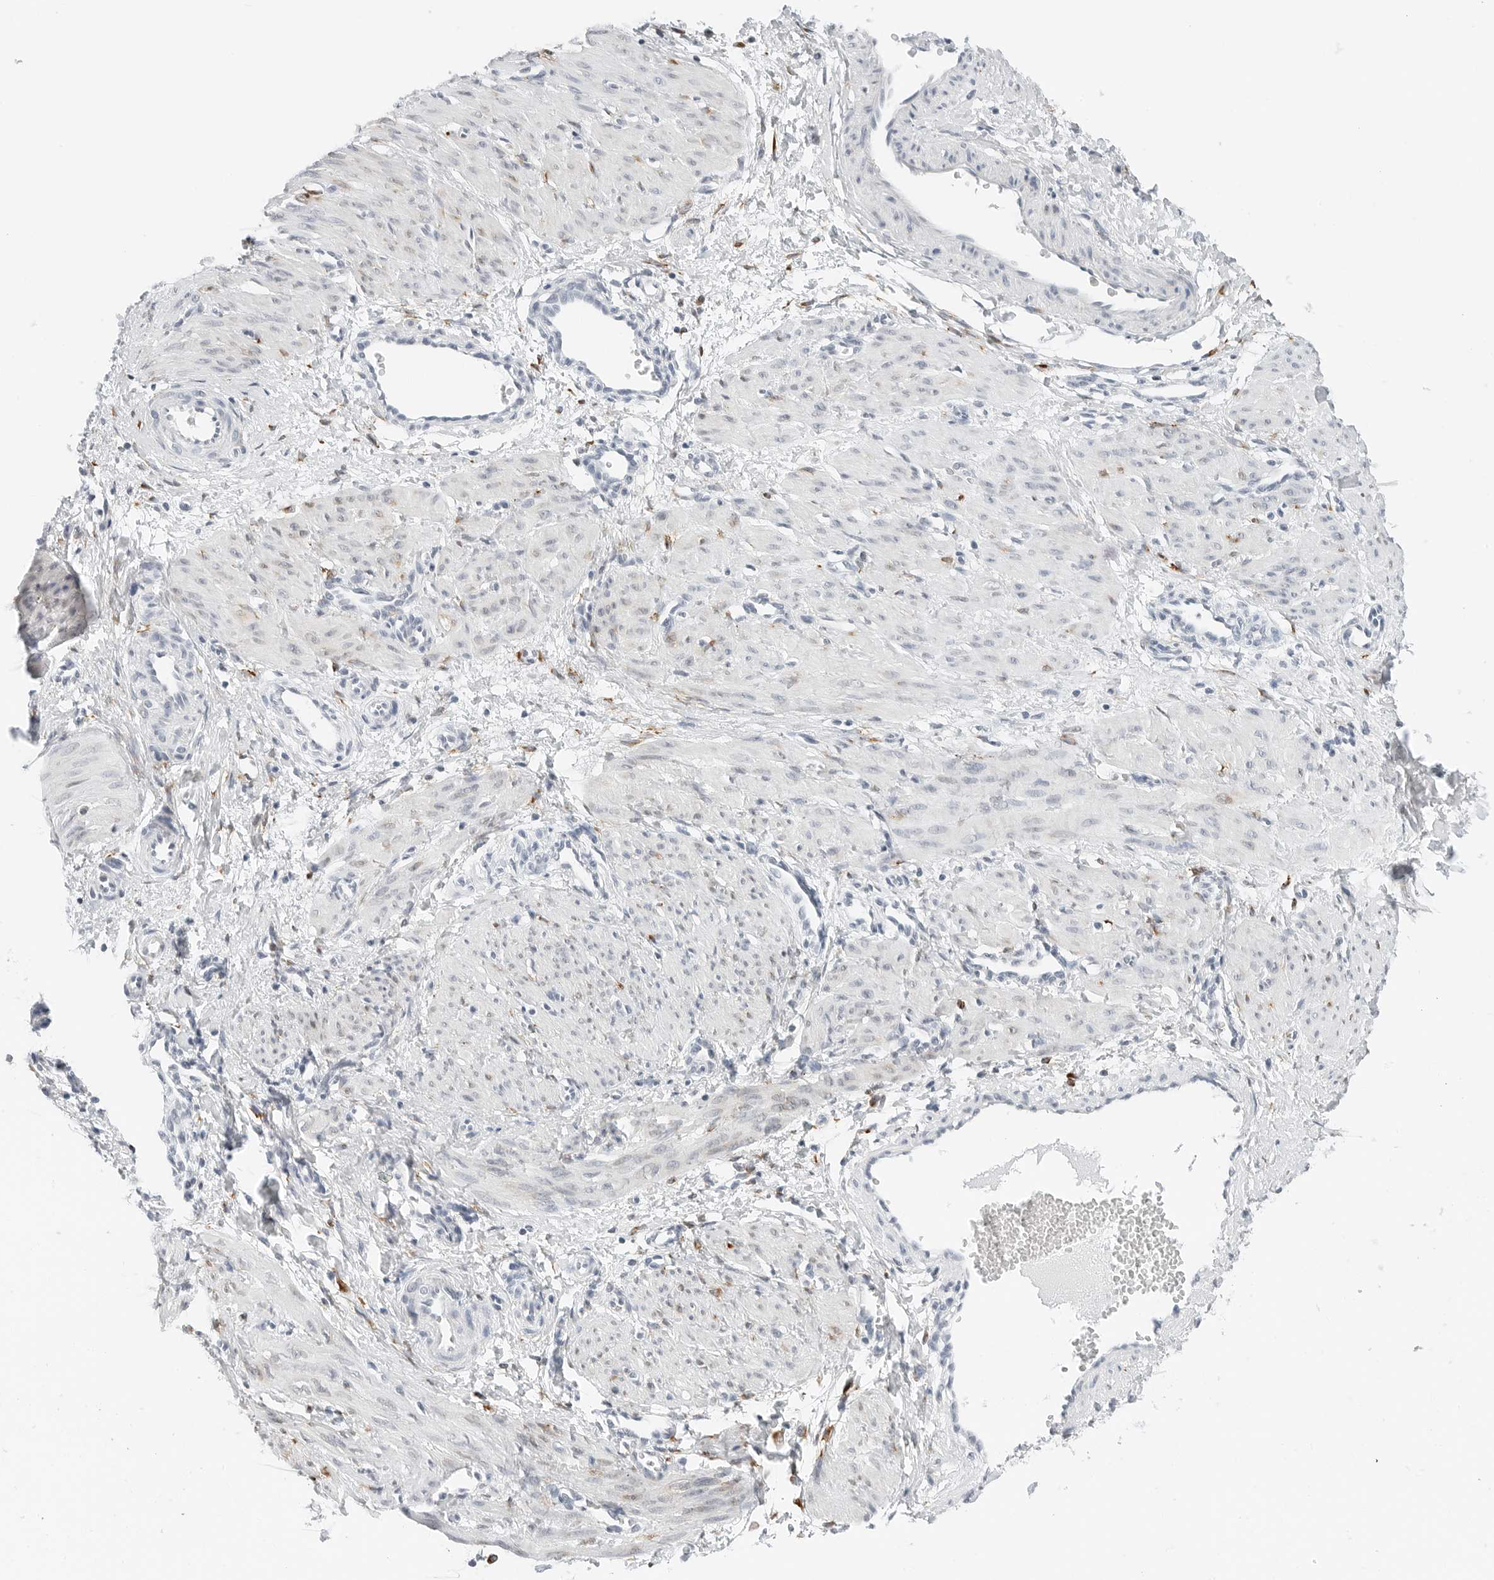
{"staining": {"intensity": "negative", "quantity": "none", "location": "none"}, "tissue": "smooth muscle", "cell_type": "Smooth muscle cells", "image_type": "normal", "snomed": [{"axis": "morphology", "description": "Normal tissue, NOS"}, {"axis": "topography", "description": "Endometrium"}], "caption": "An IHC micrograph of unremarkable smooth muscle is shown. There is no staining in smooth muscle cells of smooth muscle.", "gene": "P4HA2", "patient": {"sex": "female", "age": 33}}